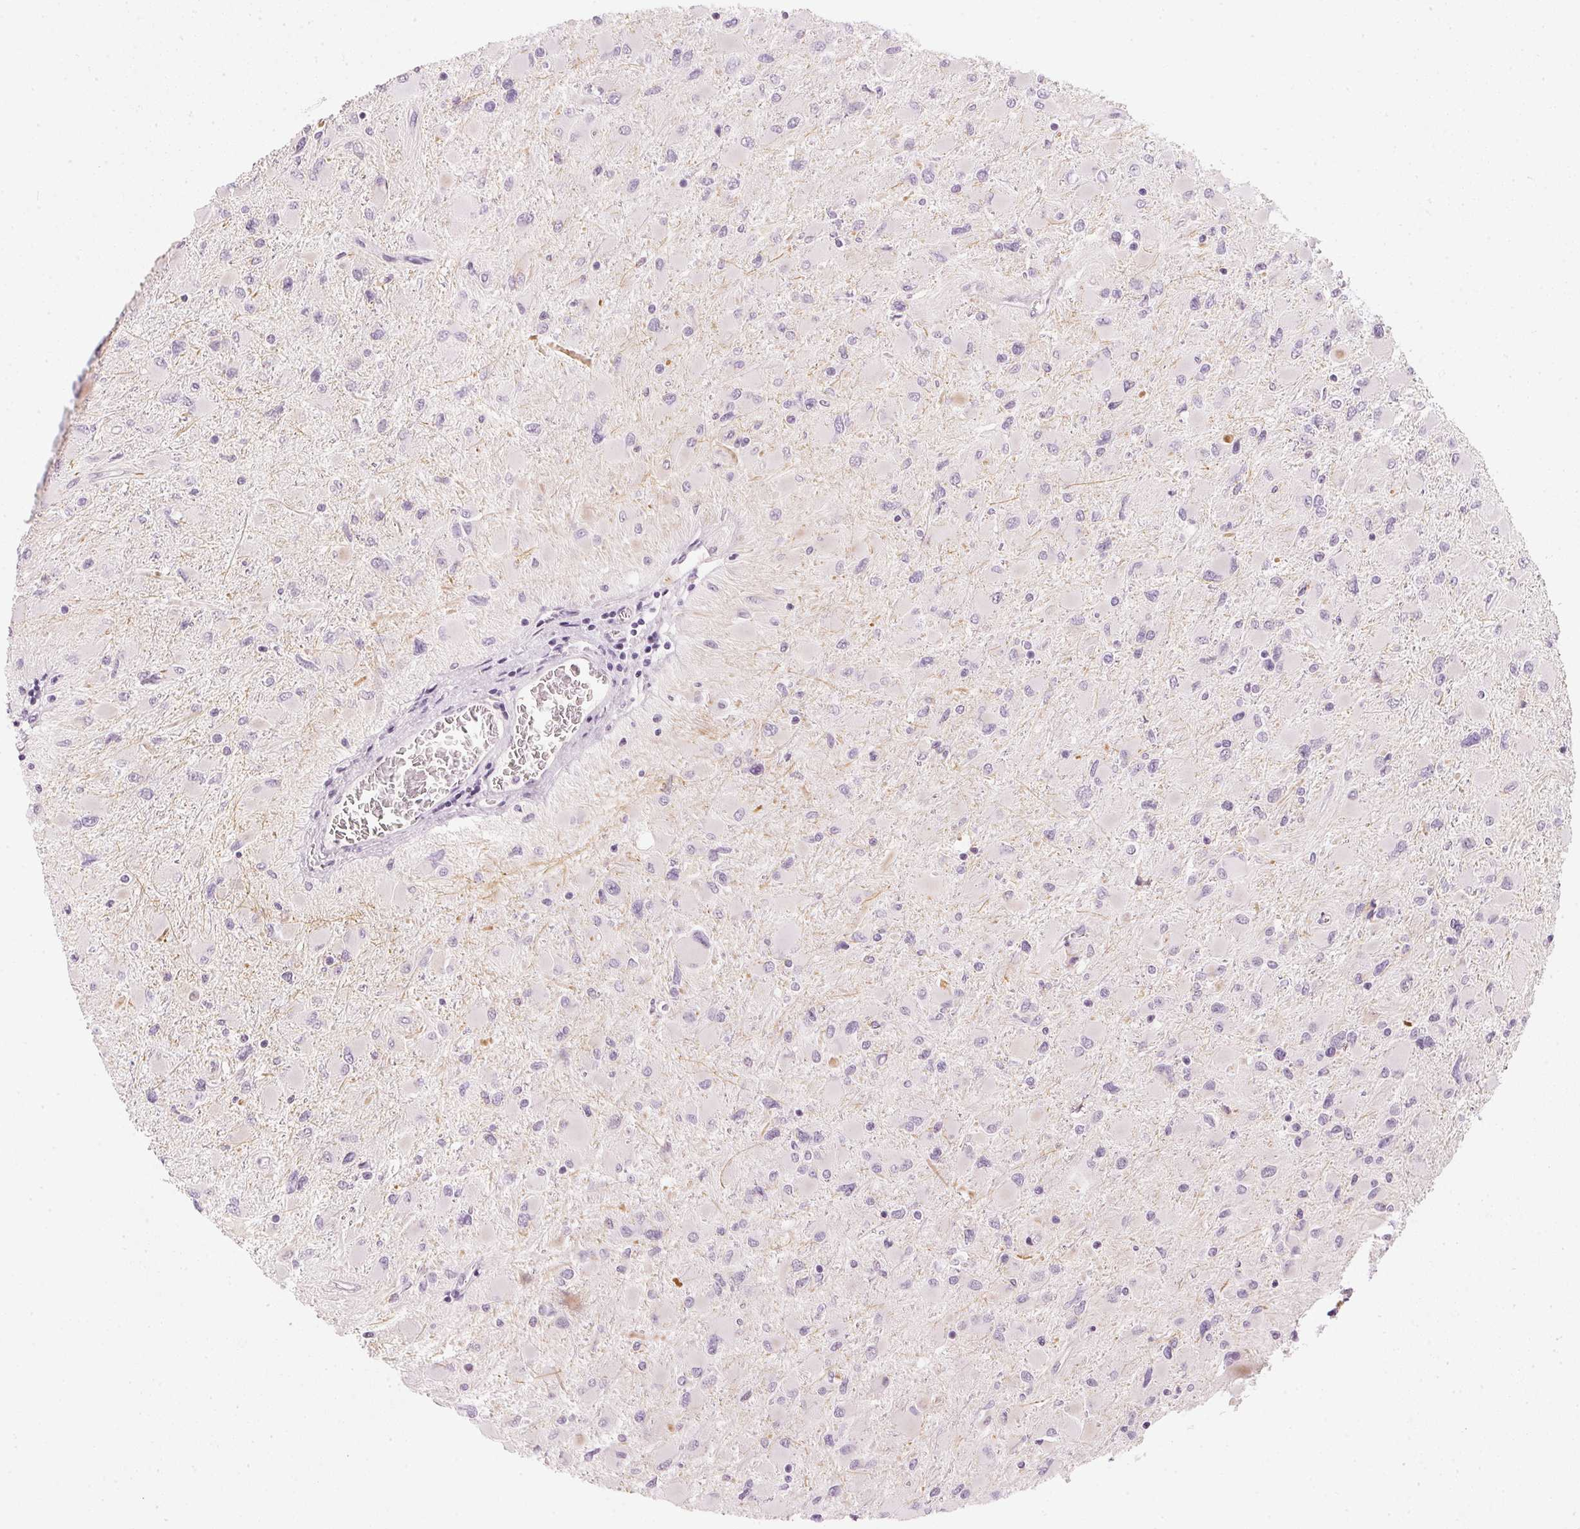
{"staining": {"intensity": "negative", "quantity": "none", "location": "none"}, "tissue": "glioma", "cell_type": "Tumor cells", "image_type": "cancer", "snomed": [{"axis": "morphology", "description": "Glioma, malignant, High grade"}, {"axis": "topography", "description": "Cerebral cortex"}], "caption": "This is a photomicrograph of IHC staining of high-grade glioma (malignant), which shows no staining in tumor cells. (DAB IHC with hematoxylin counter stain).", "gene": "CHST4", "patient": {"sex": "female", "age": 36}}